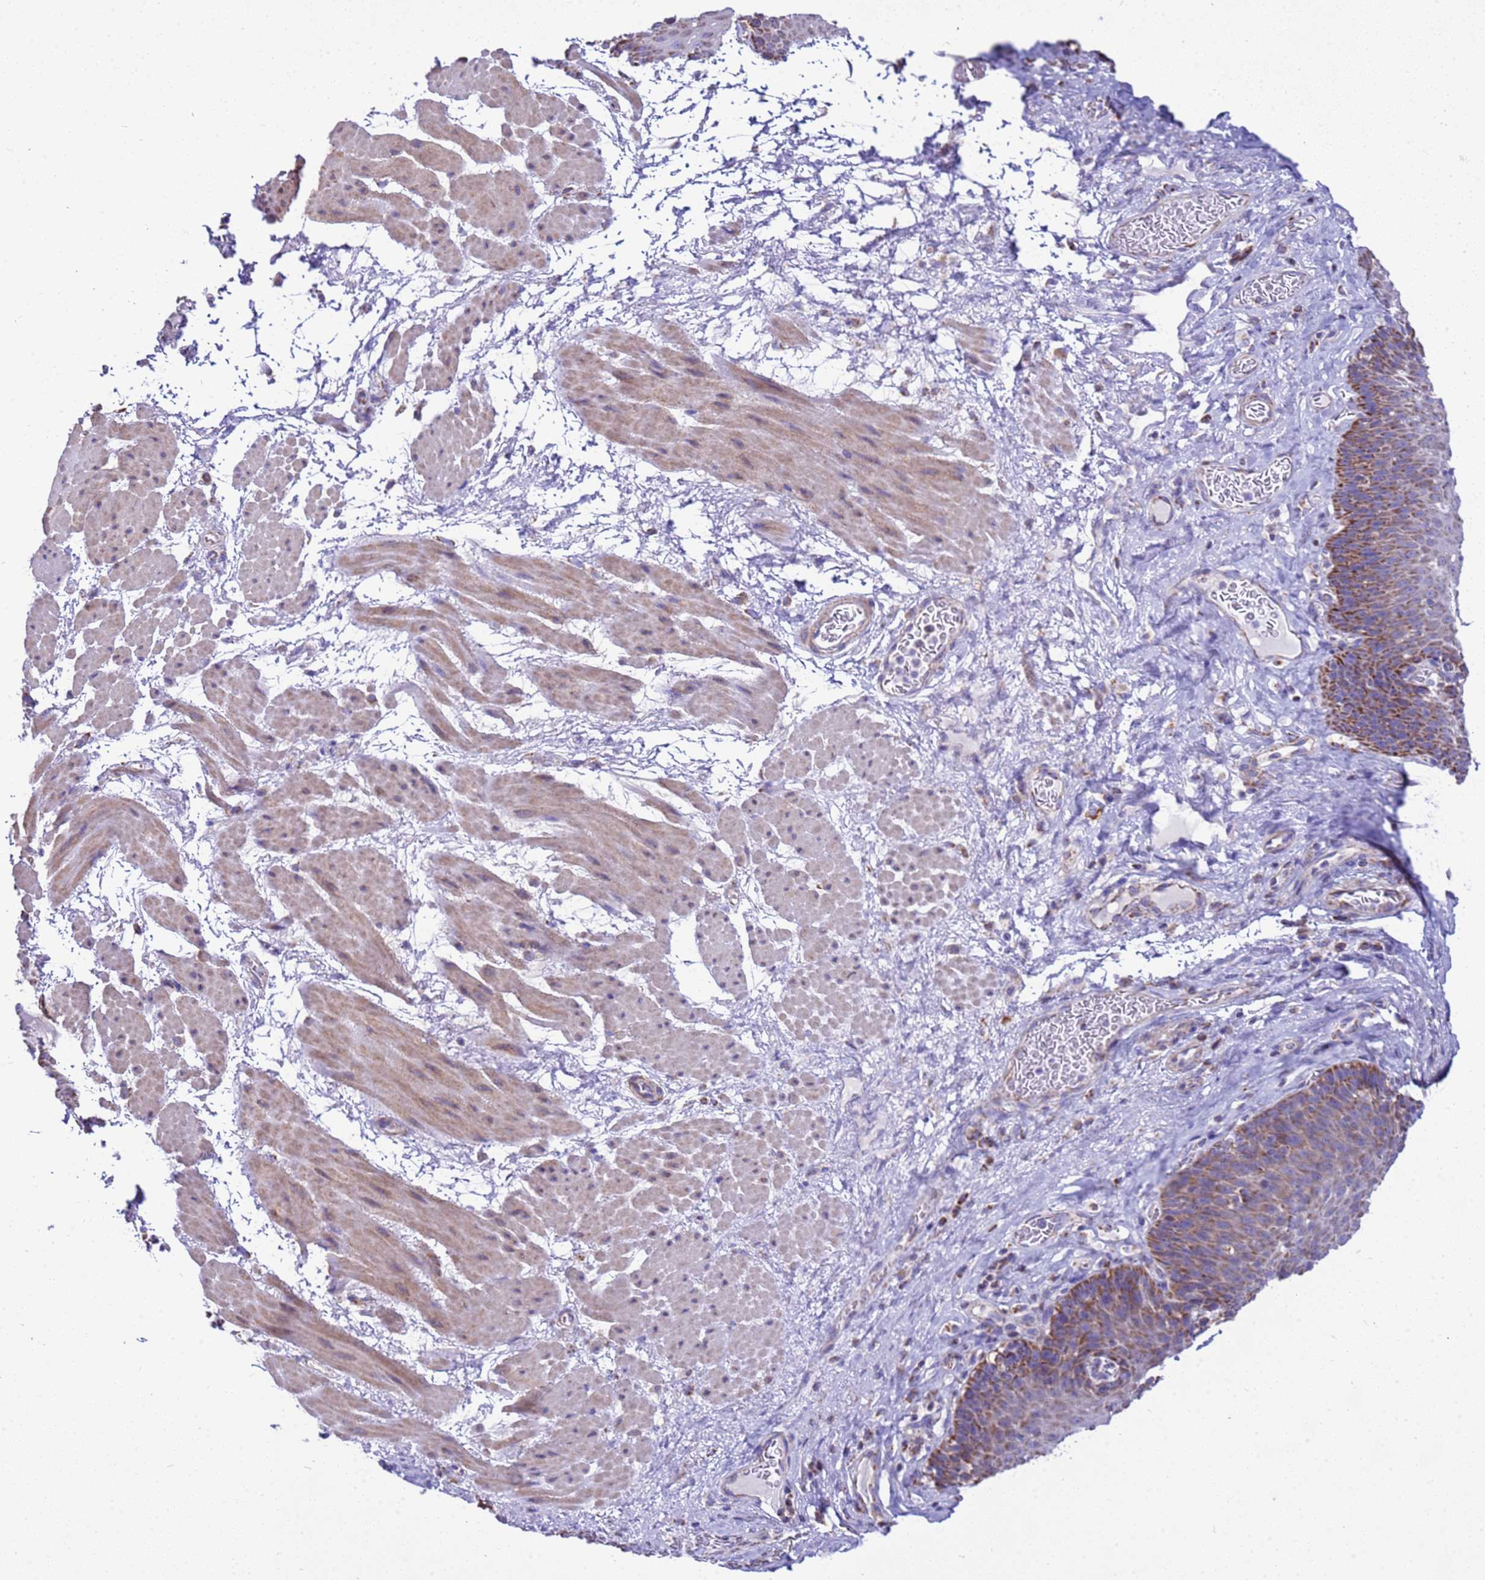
{"staining": {"intensity": "moderate", "quantity": ">75%", "location": "cytoplasmic/membranous"}, "tissue": "esophagus", "cell_type": "Squamous epithelial cells", "image_type": "normal", "snomed": [{"axis": "morphology", "description": "Normal tissue, NOS"}, {"axis": "topography", "description": "Esophagus"}], "caption": "Immunohistochemistry (IHC) photomicrograph of benign esophagus: esophagus stained using immunohistochemistry reveals medium levels of moderate protein expression localized specifically in the cytoplasmic/membranous of squamous epithelial cells, appearing as a cytoplasmic/membranous brown color.", "gene": "RNF165", "patient": {"sex": "male", "age": 60}}